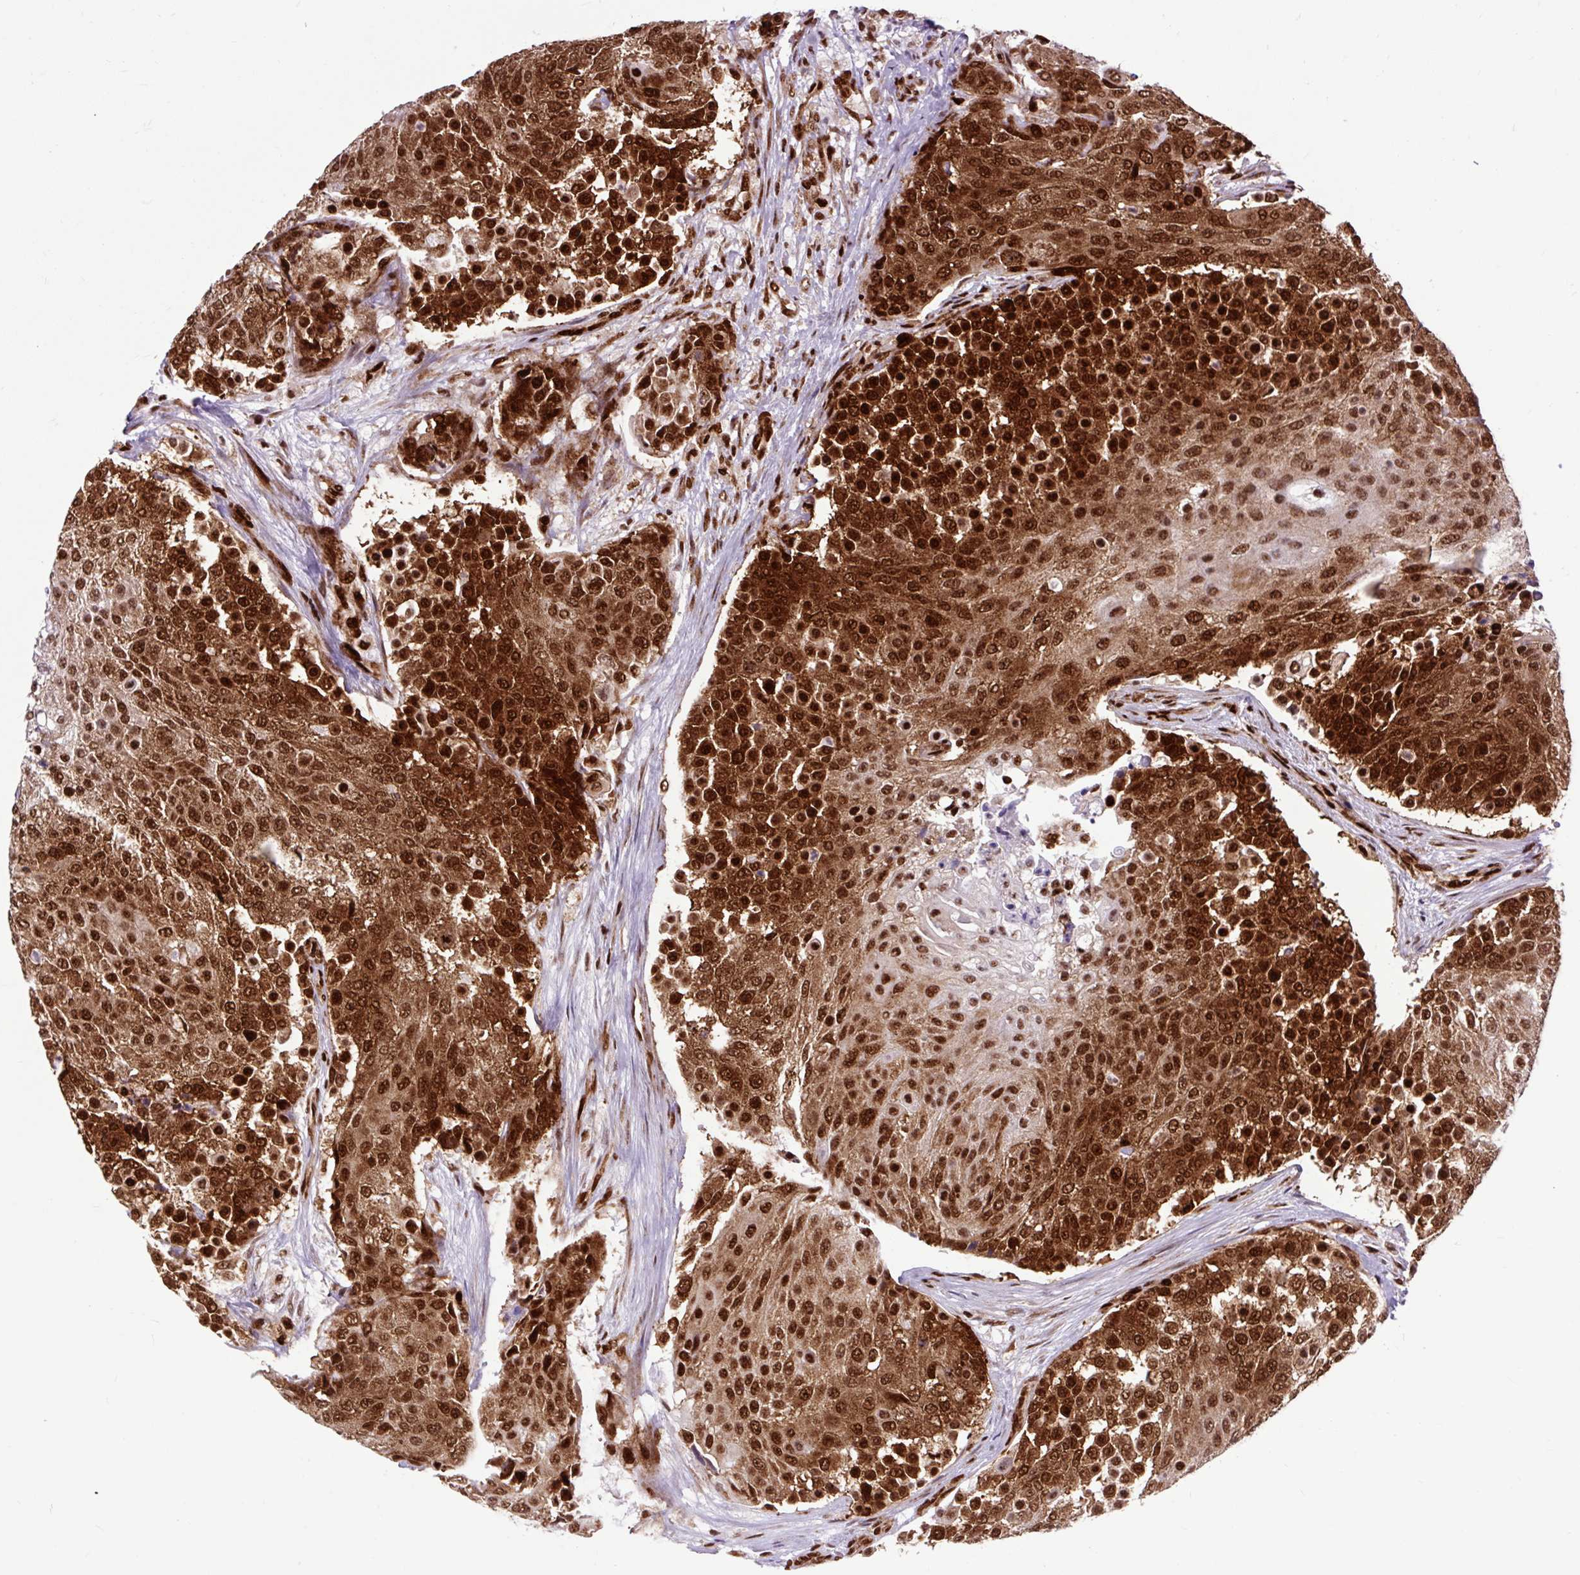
{"staining": {"intensity": "strong", "quantity": ">75%", "location": "cytoplasmic/membranous,nuclear"}, "tissue": "urothelial cancer", "cell_type": "Tumor cells", "image_type": "cancer", "snomed": [{"axis": "morphology", "description": "Urothelial carcinoma, High grade"}, {"axis": "topography", "description": "Urinary bladder"}], "caption": "Strong cytoplasmic/membranous and nuclear positivity for a protein is seen in about >75% of tumor cells of high-grade urothelial carcinoma using immunohistochemistry (IHC).", "gene": "FUS", "patient": {"sex": "female", "age": 63}}